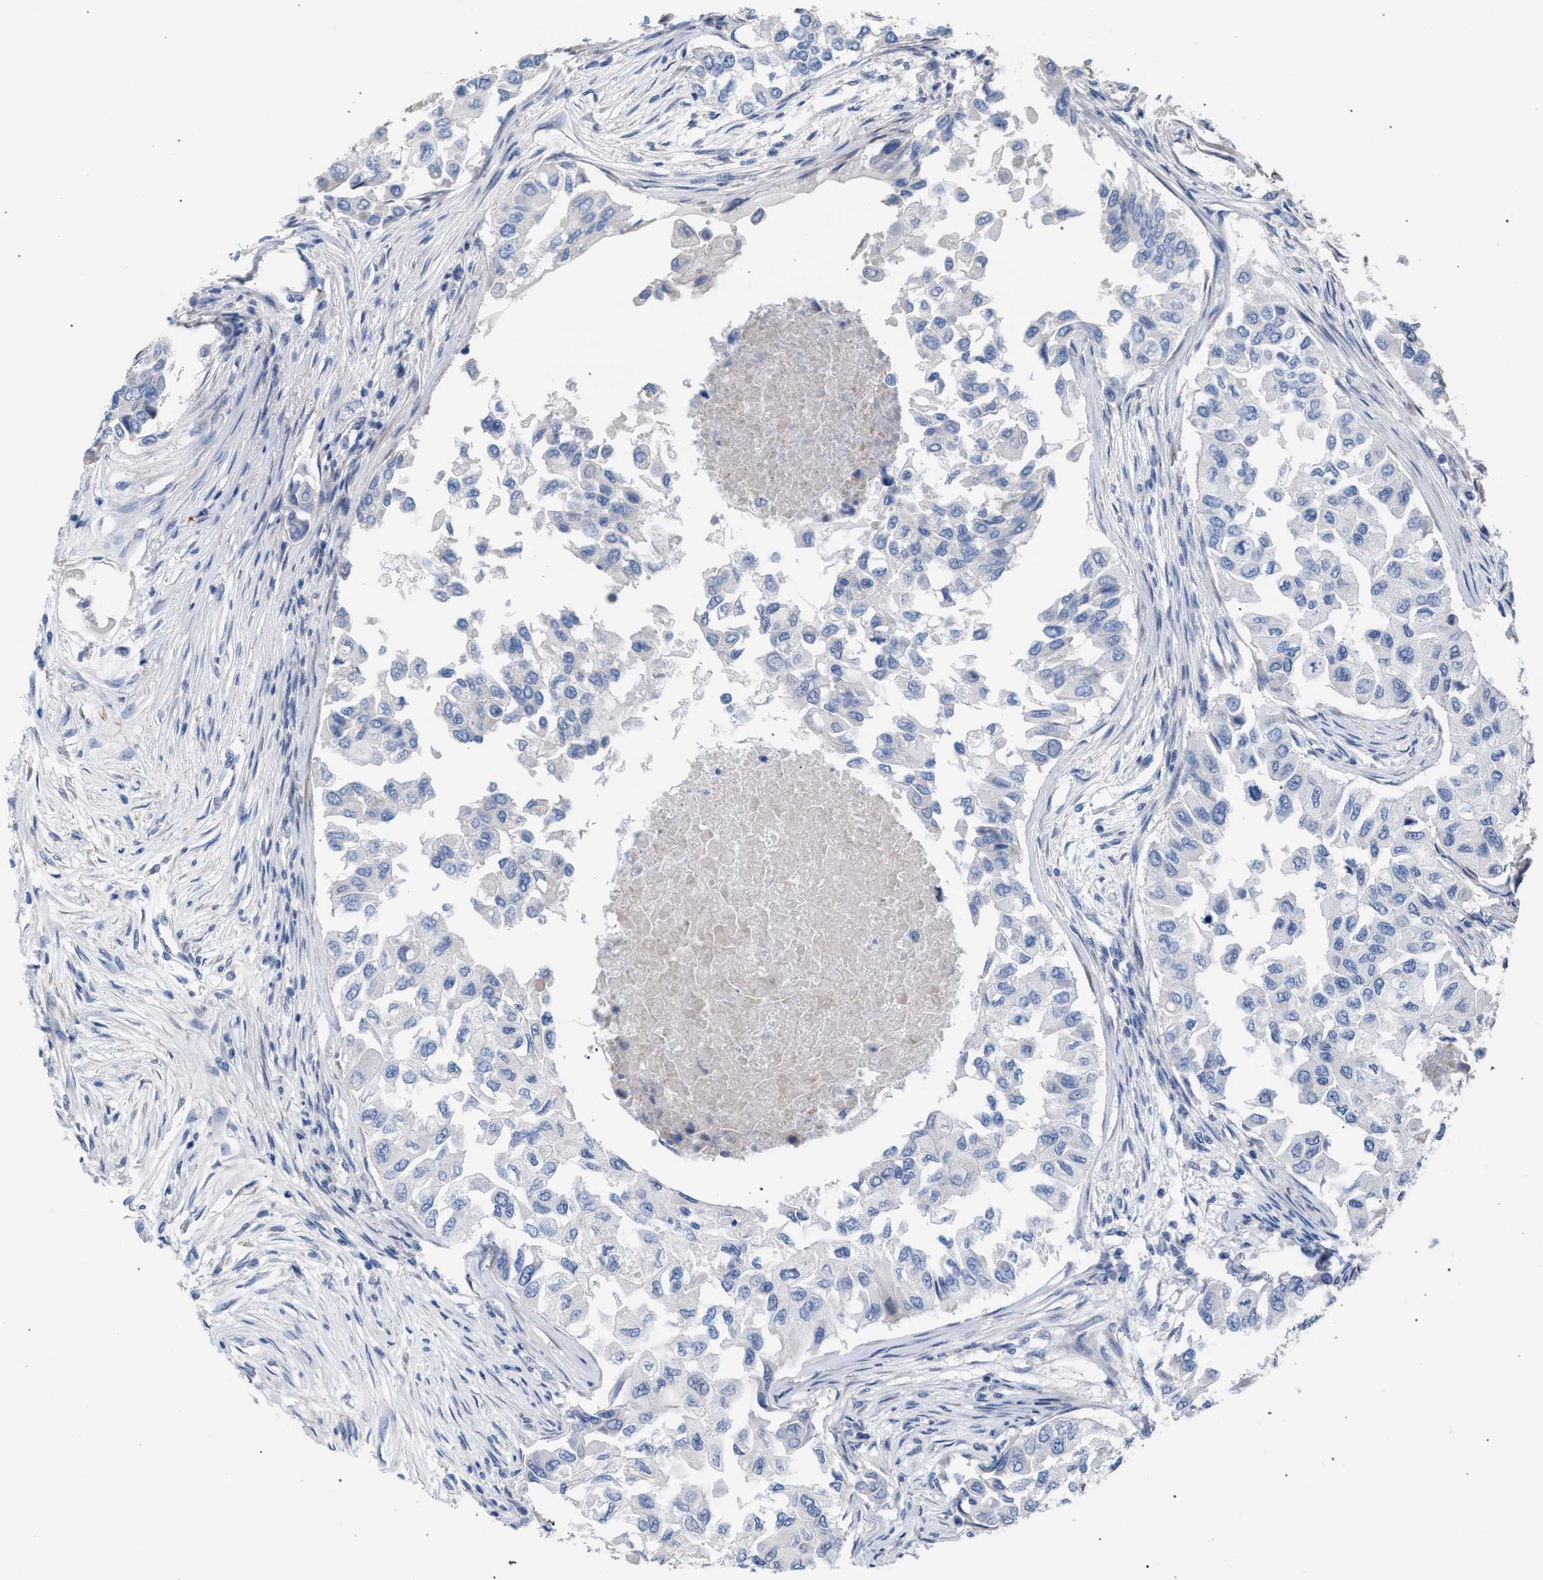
{"staining": {"intensity": "negative", "quantity": "none", "location": "none"}, "tissue": "breast cancer", "cell_type": "Tumor cells", "image_type": "cancer", "snomed": [{"axis": "morphology", "description": "Normal tissue, NOS"}, {"axis": "morphology", "description": "Duct carcinoma"}, {"axis": "topography", "description": "Breast"}], "caption": "A high-resolution histopathology image shows IHC staining of breast infiltrating ductal carcinoma, which reveals no significant expression in tumor cells.", "gene": "RNF135", "patient": {"sex": "female", "age": 49}}